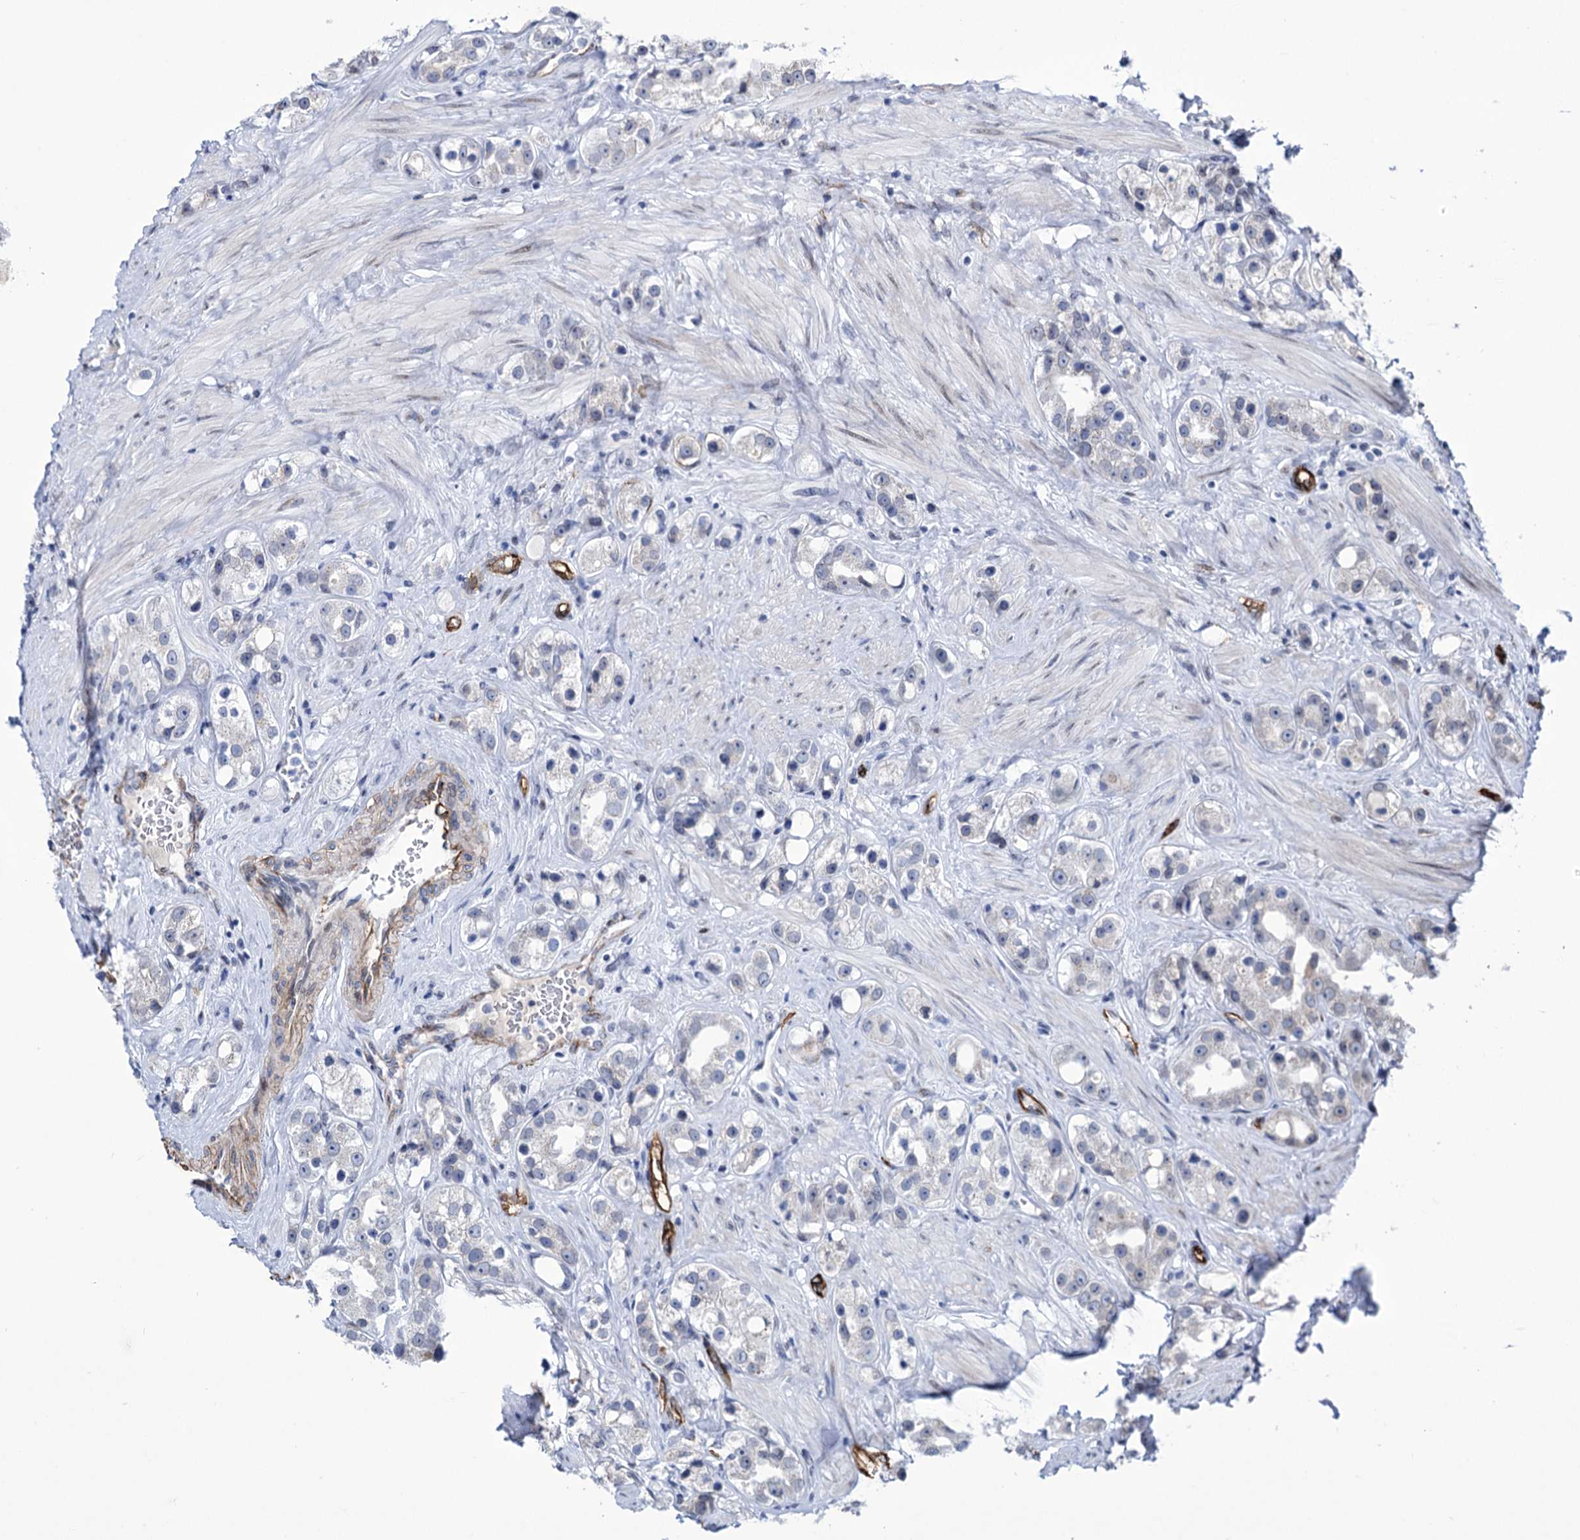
{"staining": {"intensity": "negative", "quantity": "none", "location": "none"}, "tissue": "prostate cancer", "cell_type": "Tumor cells", "image_type": "cancer", "snomed": [{"axis": "morphology", "description": "Adenocarcinoma, NOS"}, {"axis": "topography", "description": "Prostate"}], "caption": "Photomicrograph shows no significant protein positivity in tumor cells of prostate cancer (adenocarcinoma).", "gene": "ZC3H12C", "patient": {"sex": "male", "age": 79}}